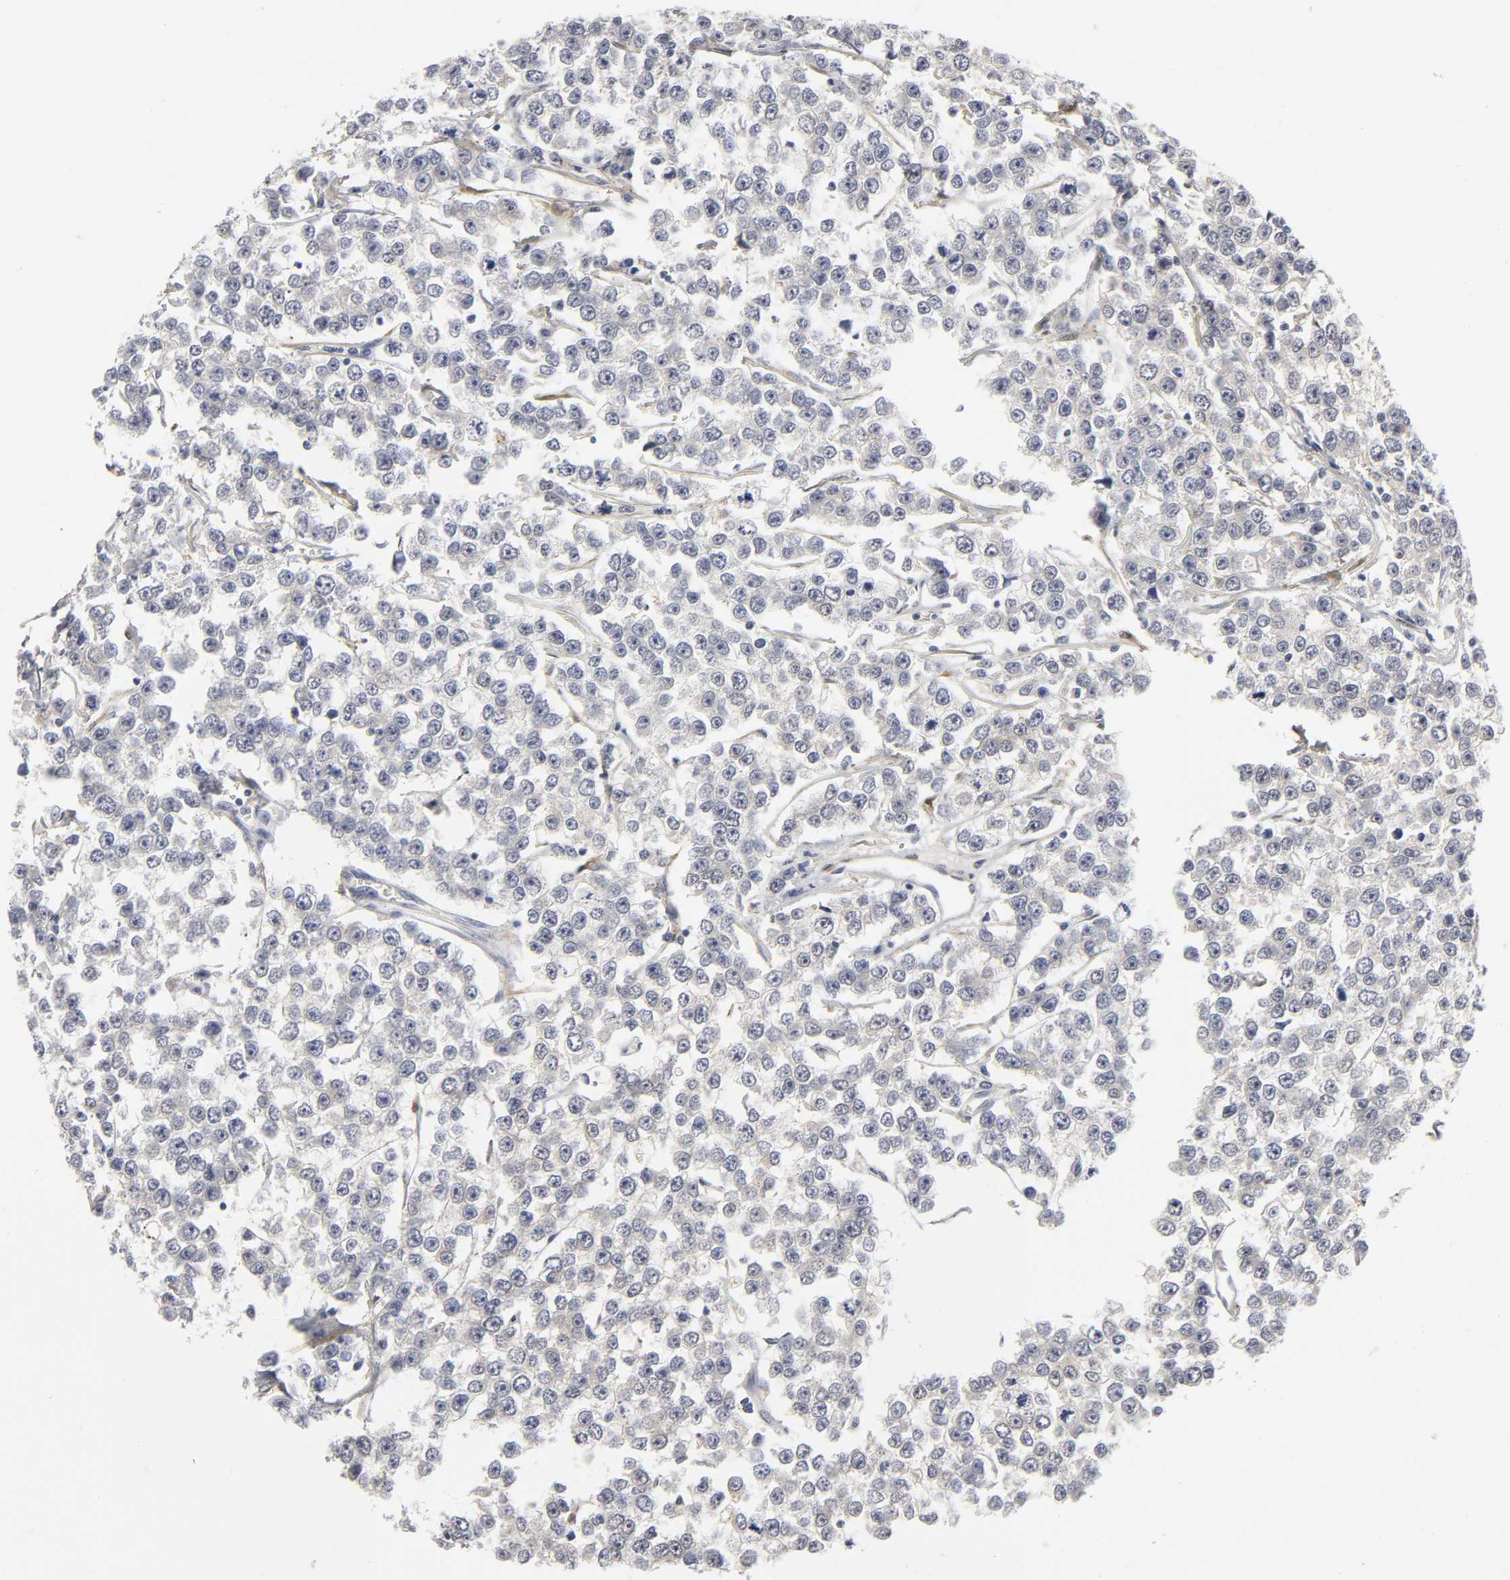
{"staining": {"intensity": "weak", "quantity": "<25%", "location": "cytoplasmic/membranous"}, "tissue": "testis cancer", "cell_type": "Tumor cells", "image_type": "cancer", "snomed": [{"axis": "morphology", "description": "Seminoma, NOS"}, {"axis": "morphology", "description": "Carcinoma, Embryonal, NOS"}, {"axis": "topography", "description": "Testis"}], "caption": "Immunohistochemistry (IHC) image of neoplastic tissue: human testis embryonal carcinoma stained with DAB exhibits no significant protein expression in tumor cells.", "gene": "PDLIM3", "patient": {"sex": "male", "age": 52}}